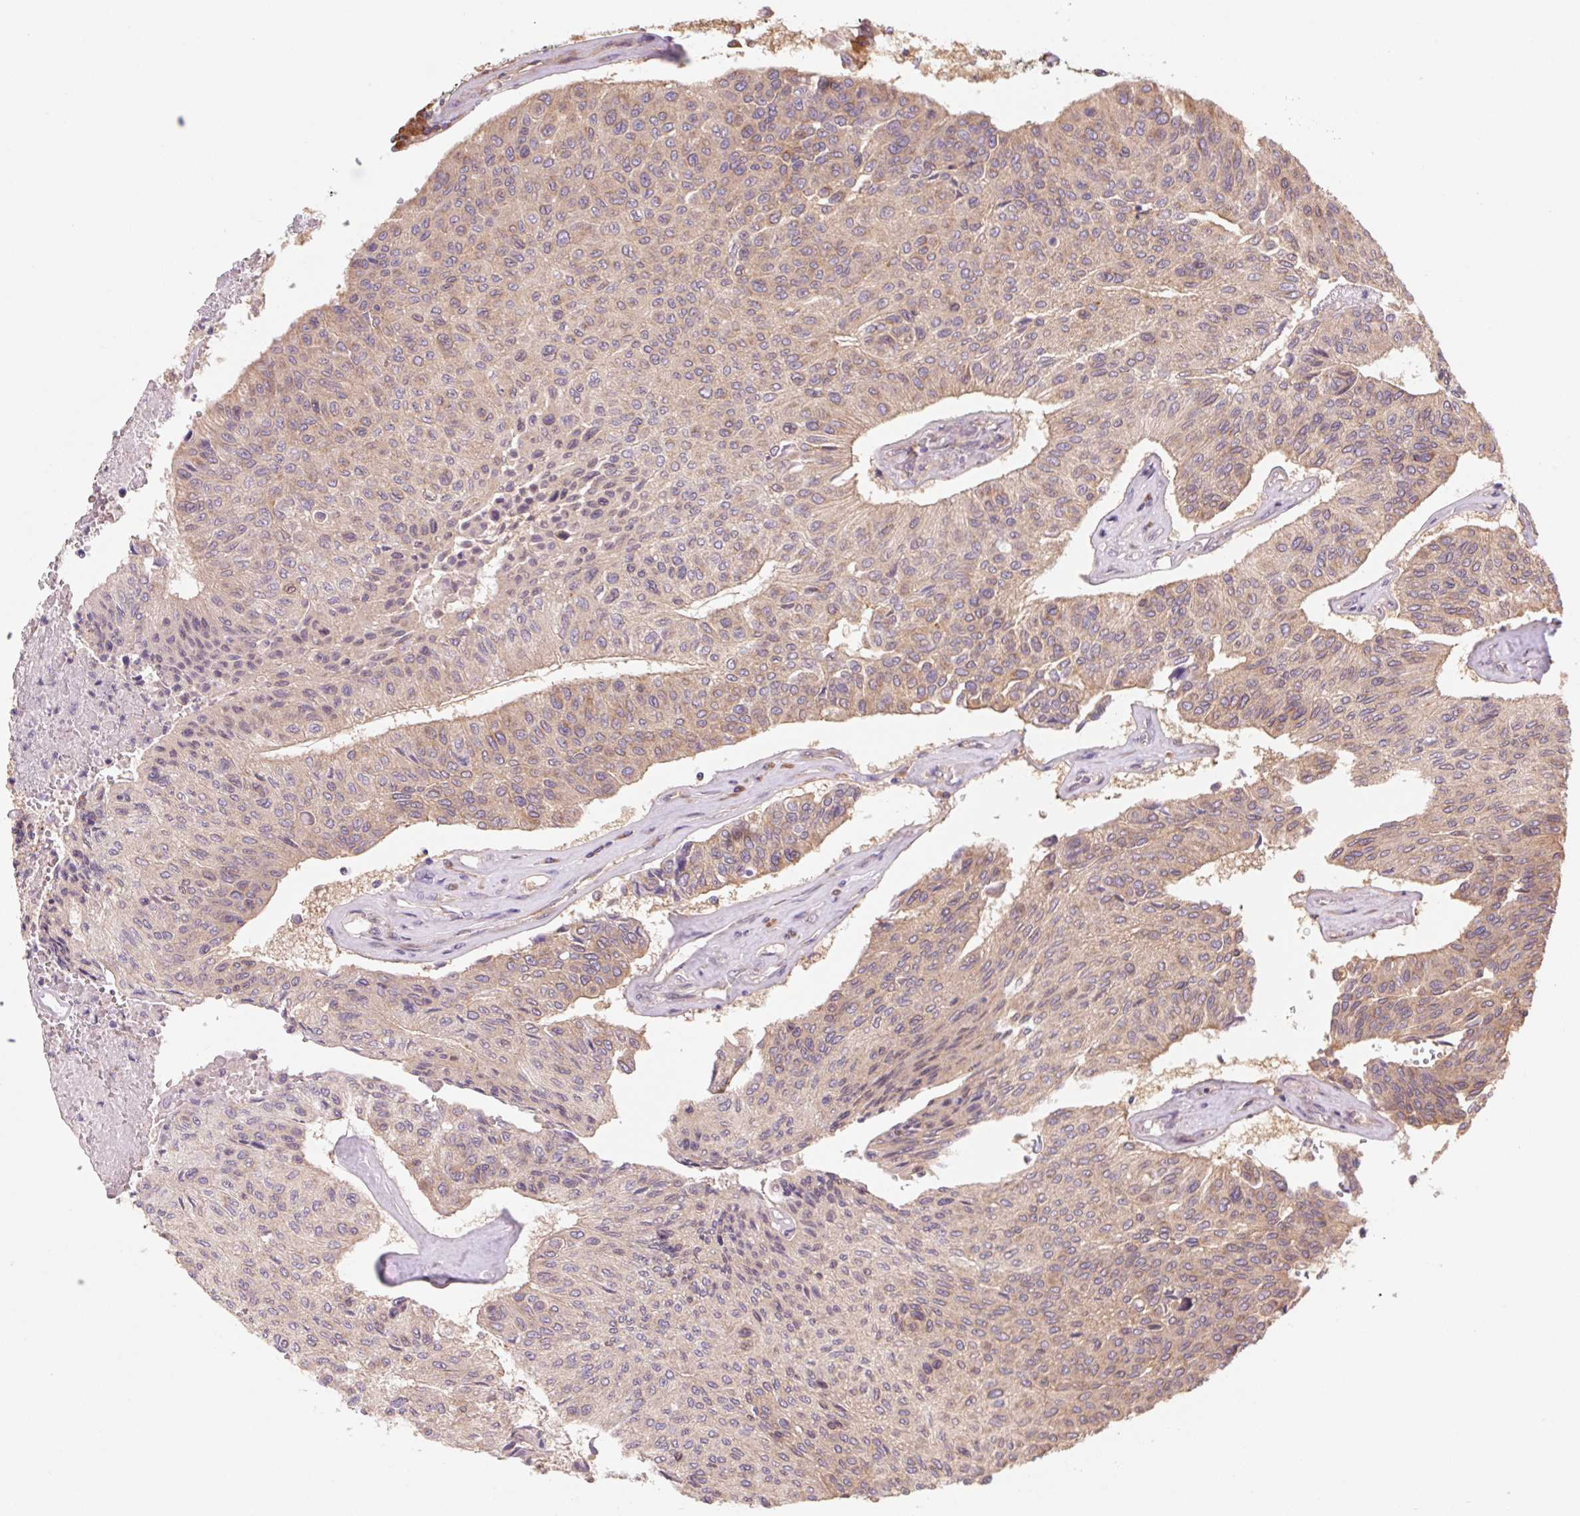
{"staining": {"intensity": "weak", "quantity": "25%-75%", "location": "cytoplasmic/membranous"}, "tissue": "urothelial cancer", "cell_type": "Tumor cells", "image_type": "cancer", "snomed": [{"axis": "morphology", "description": "Urothelial carcinoma, High grade"}, {"axis": "topography", "description": "Urinary bladder"}], "caption": "IHC micrograph of neoplastic tissue: urothelial cancer stained using immunohistochemistry reveals low levels of weak protein expression localized specifically in the cytoplasmic/membranous of tumor cells, appearing as a cytoplasmic/membranous brown color.", "gene": "RAB1A", "patient": {"sex": "male", "age": 66}}